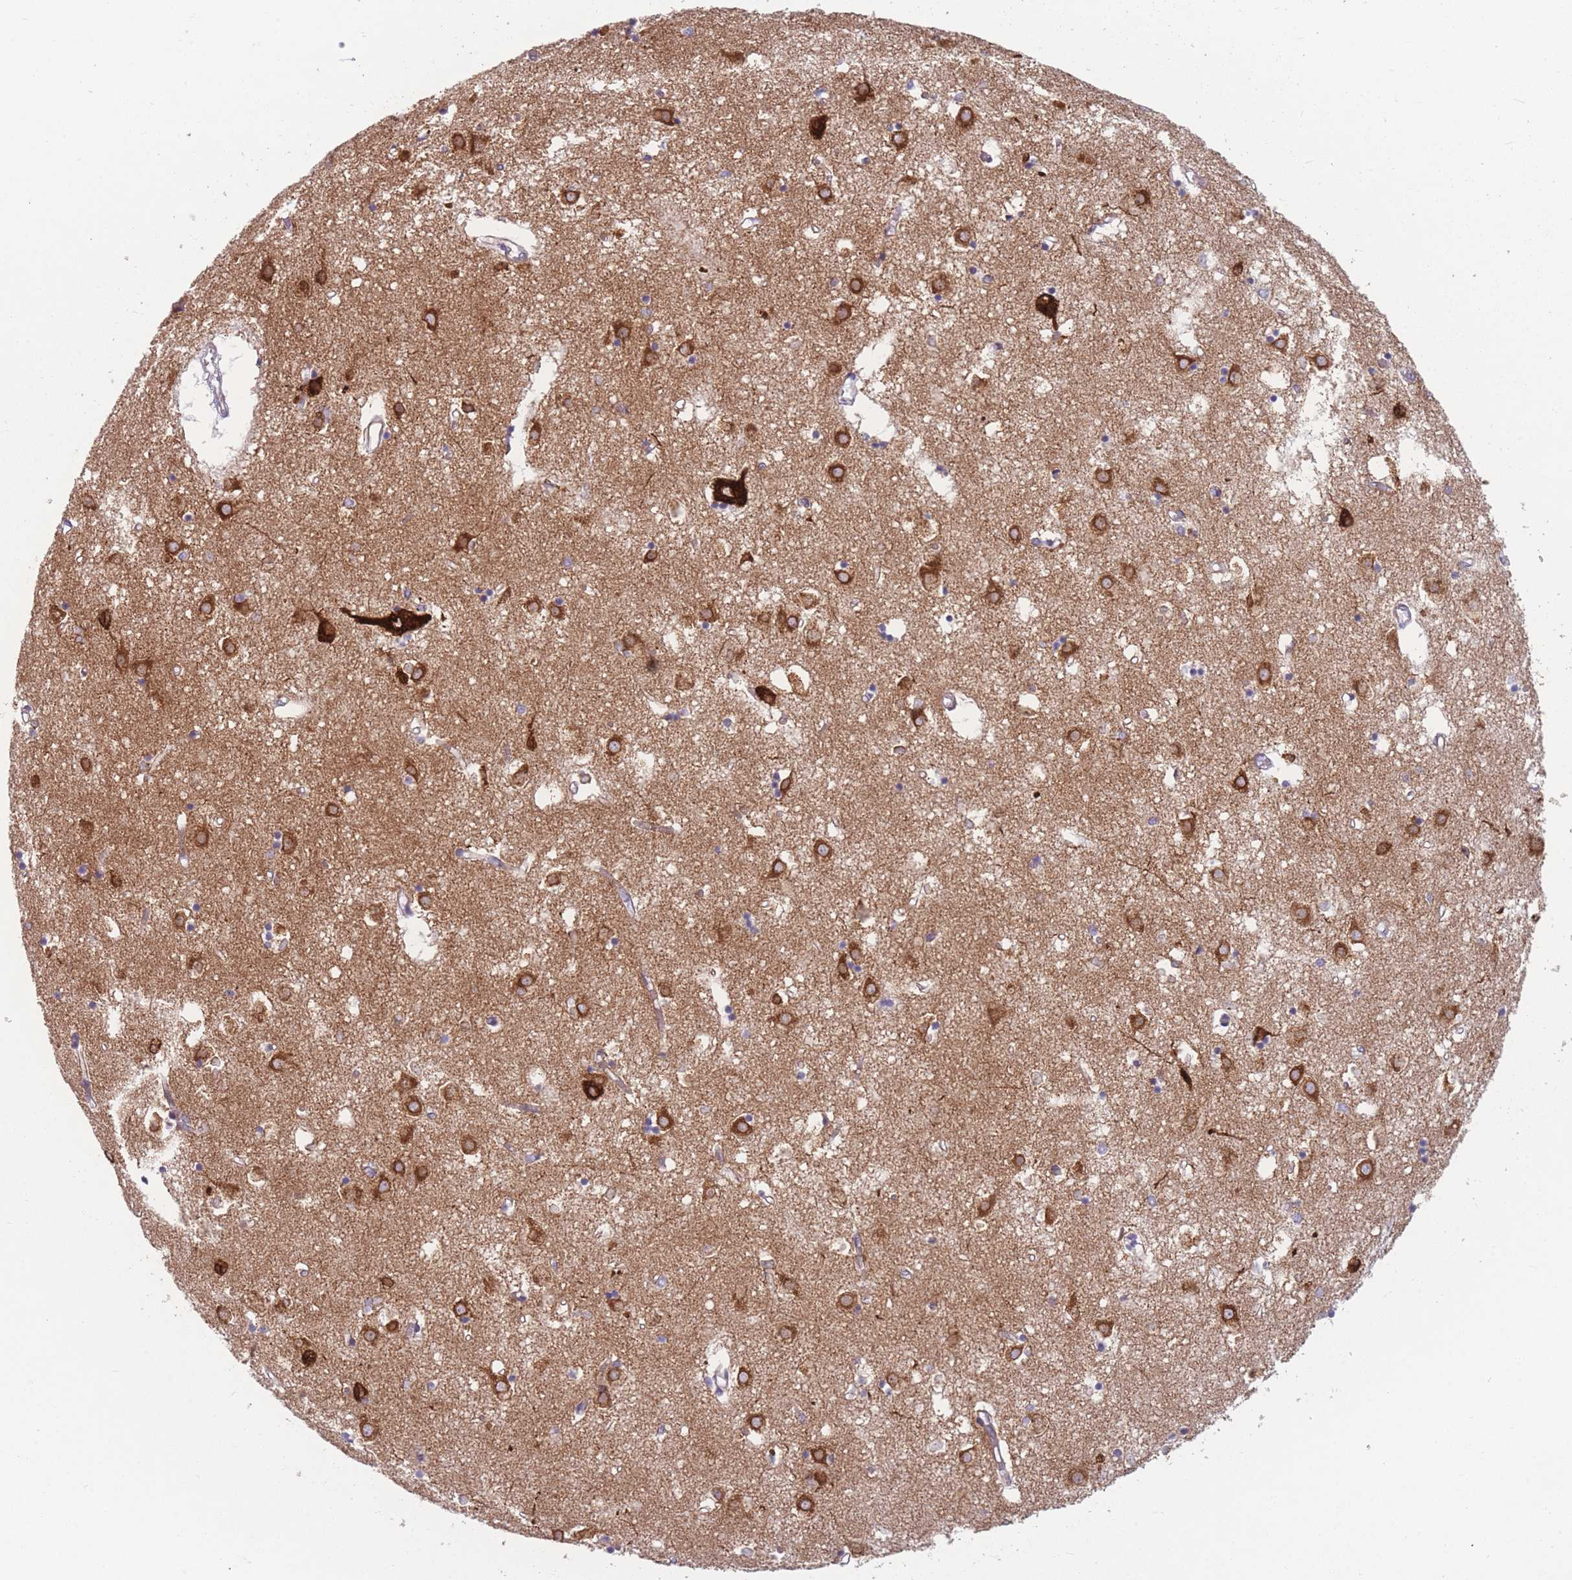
{"staining": {"intensity": "strong", "quantity": "<25%", "location": "cytoplasmic/membranous"}, "tissue": "caudate", "cell_type": "Glial cells", "image_type": "normal", "snomed": [{"axis": "morphology", "description": "Normal tissue, NOS"}, {"axis": "topography", "description": "Lateral ventricle wall"}], "caption": "DAB immunohistochemical staining of unremarkable human caudate reveals strong cytoplasmic/membranous protein positivity in about <25% of glial cells.", "gene": "AK9", "patient": {"sex": "male", "age": 70}}